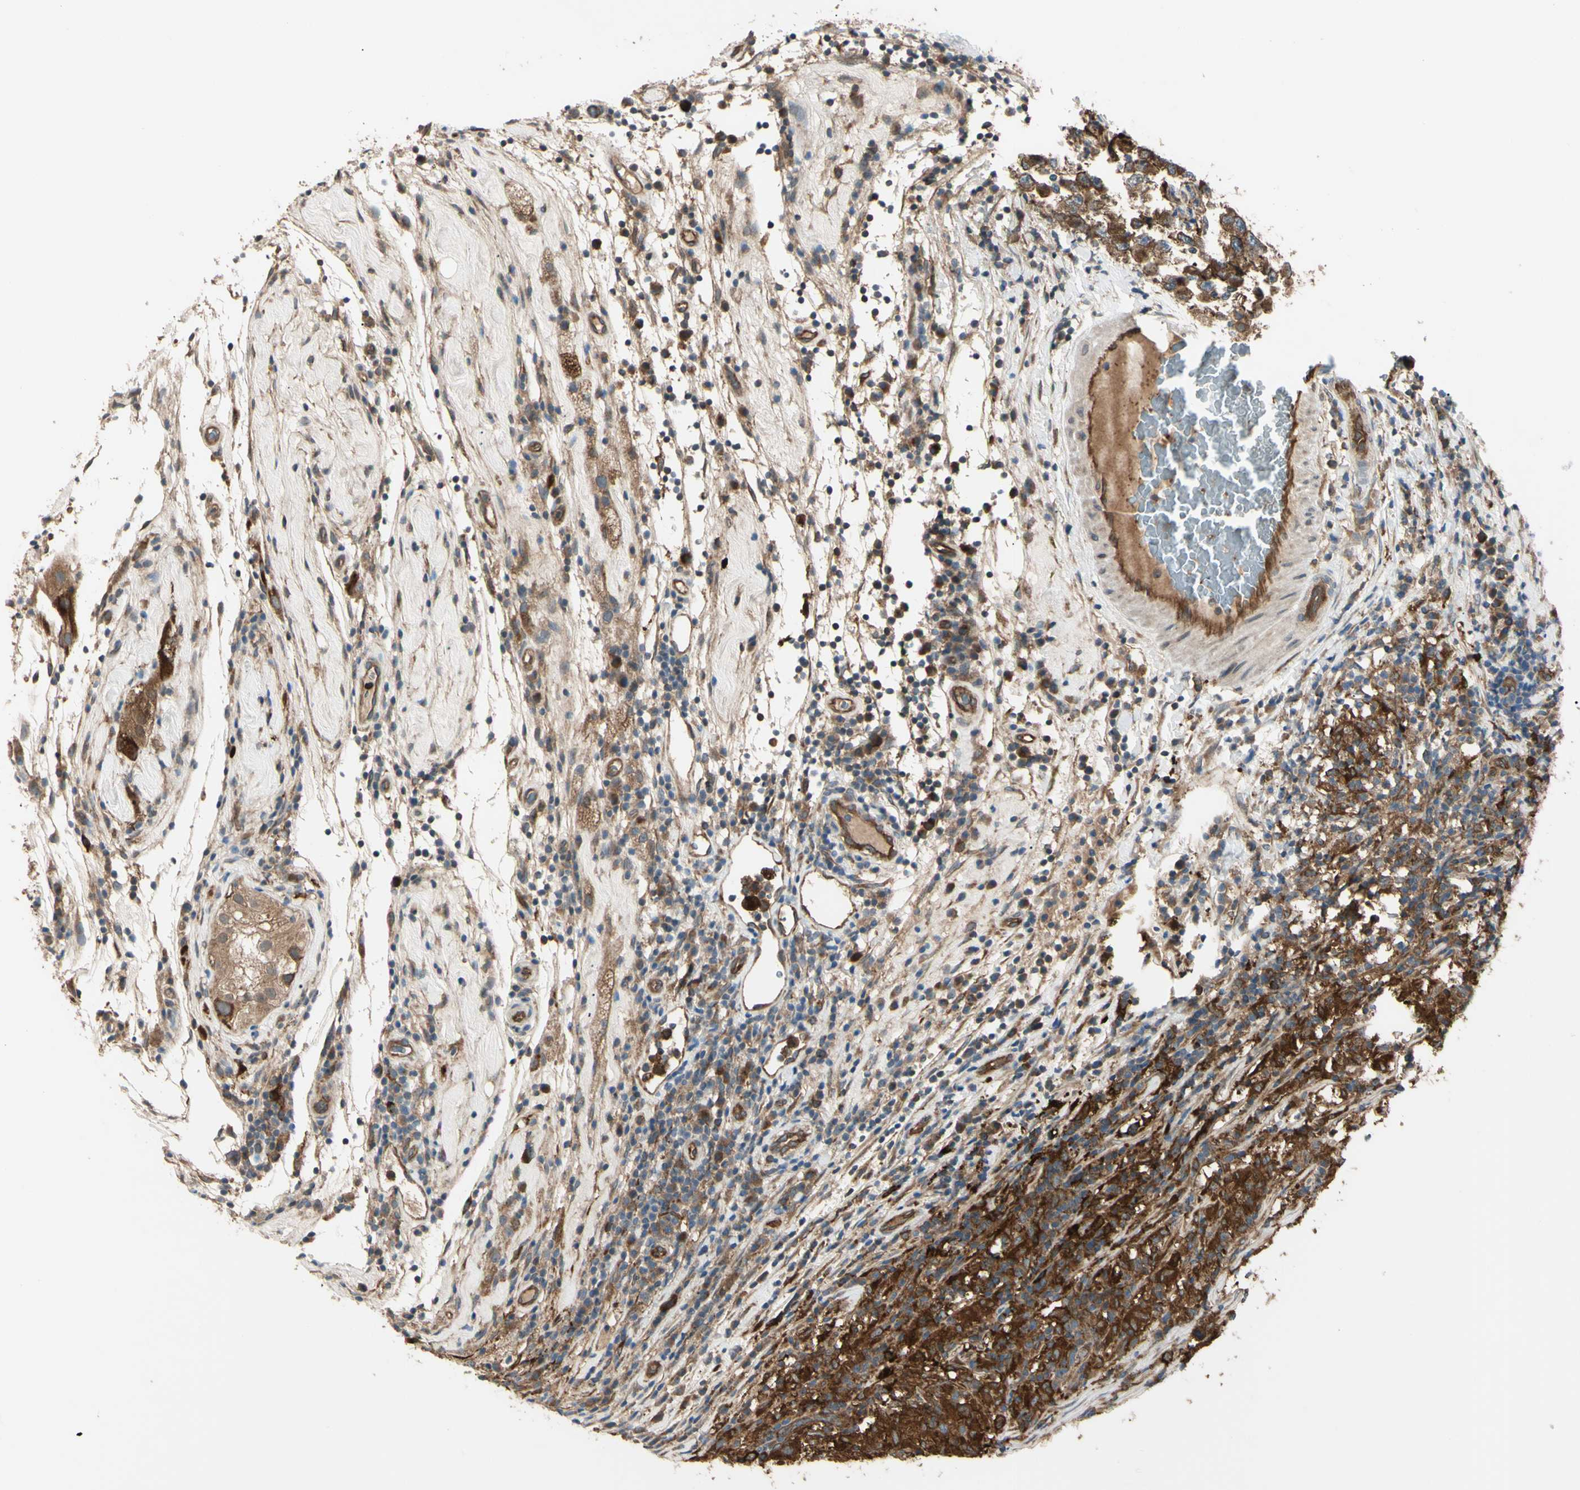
{"staining": {"intensity": "strong", "quantity": ">75%", "location": "cytoplasmic/membranous"}, "tissue": "testis cancer", "cell_type": "Tumor cells", "image_type": "cancer", "snomed": [{"axis": "morphology", "description": "Seminoma, NOS"}, {"axis": "topography", "description": "Testis"}], "caption": "About >75% of tumor cells in human testis seminoma exhibit strong cytoplasmic/membranous protein positivity as visualized by brown immunohistochemical staining.", "gene": "PTPN12", "patient": {"sex": "male", "age": 43}}